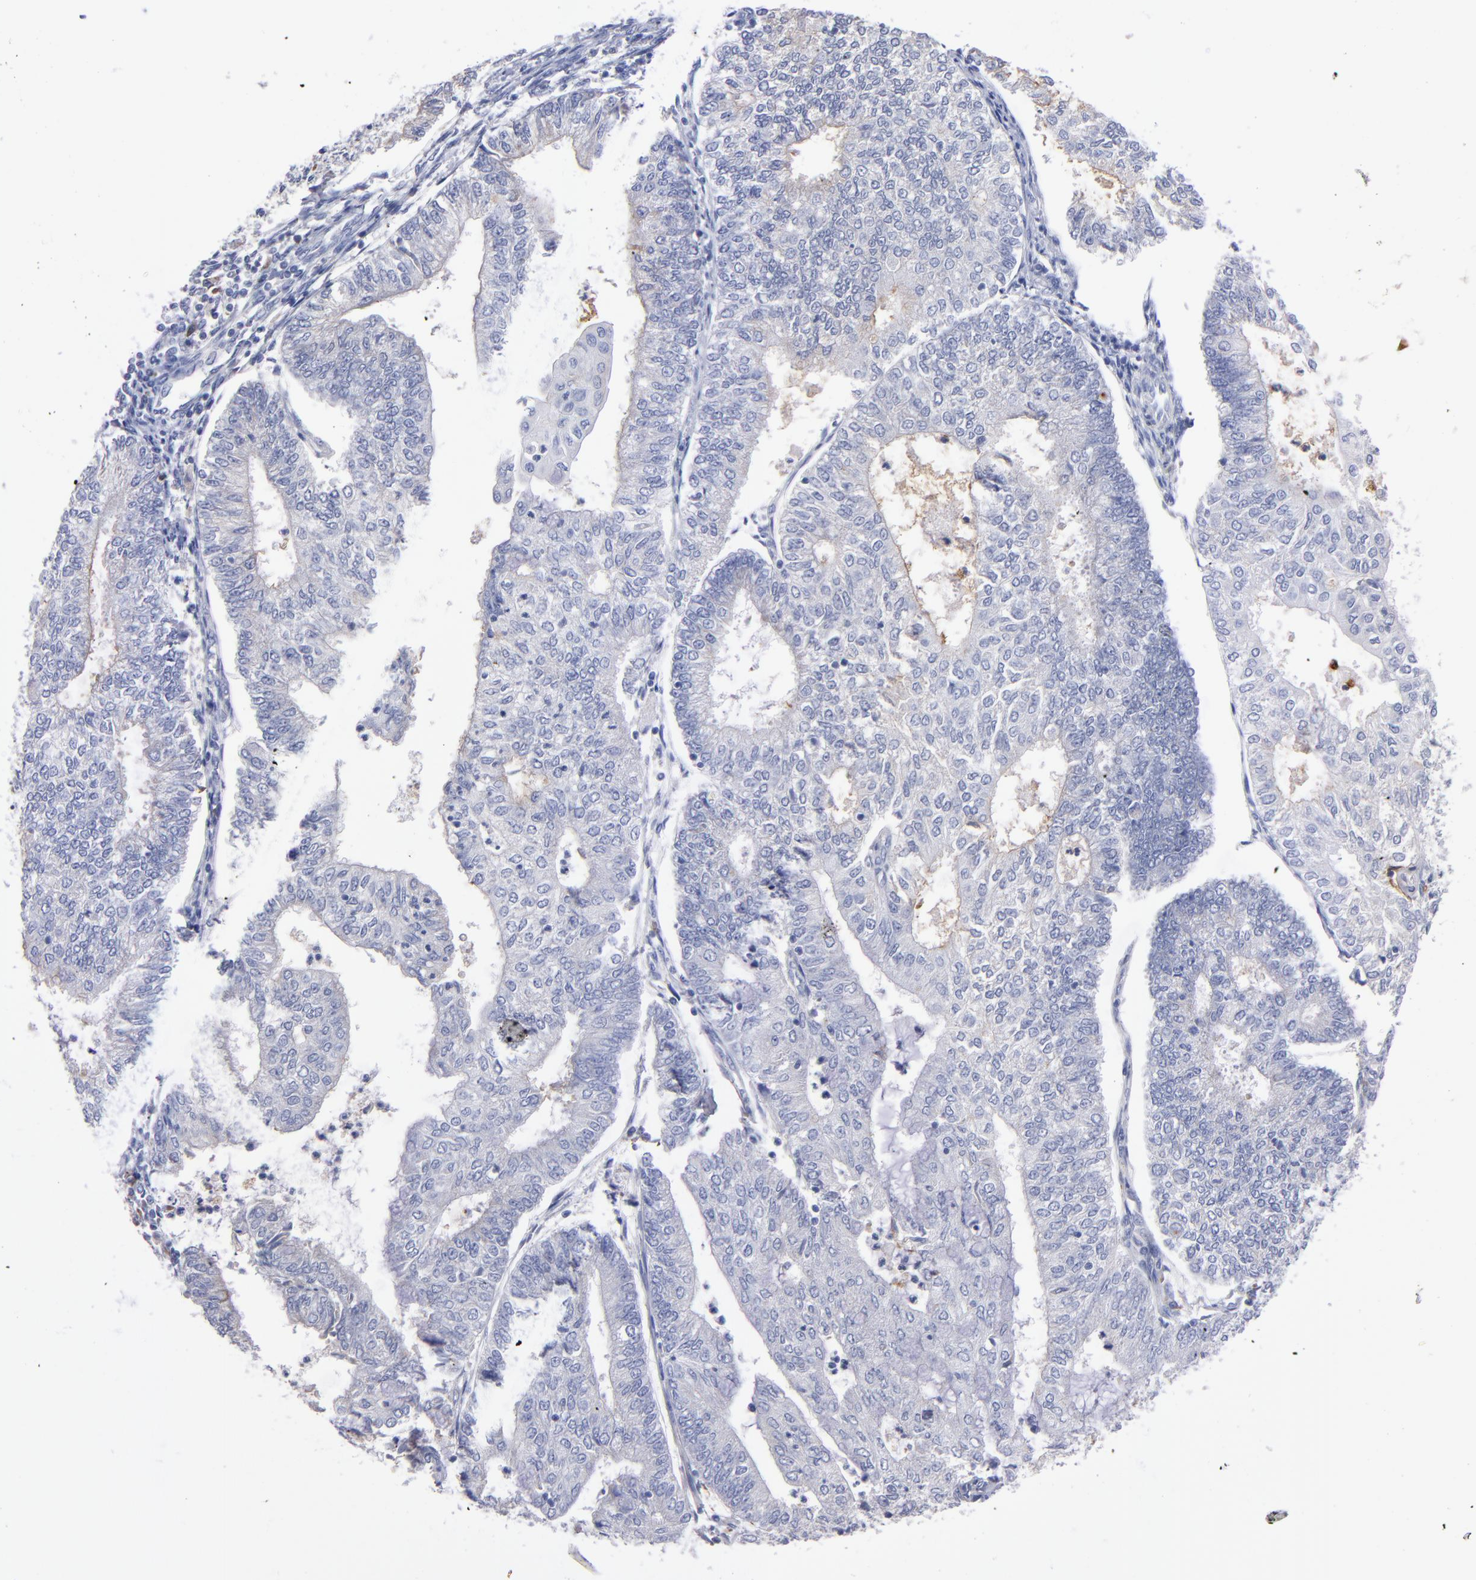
{"staining": {"intensity": "weak", "quantity": "<25%", "location": "cytoplasmic/membranous"}, "tissue": "endometrial cancer", "cell_type": "Tumor cells", "image_type": "cancer", "snomed": [{"axis": "morphology", "description": "Adenocarcinoma, NOS"}, {"axis": "topography", "description": "Endometrium"}], "caption": "This is a histopathology image of immunohistochemistry (IHC) staining of endometrial cancer (adenocarcinoma), which shows no expression in tumor cells.", "gene": "MFGE8", "patient": {"sex": "female", "age": 59}}